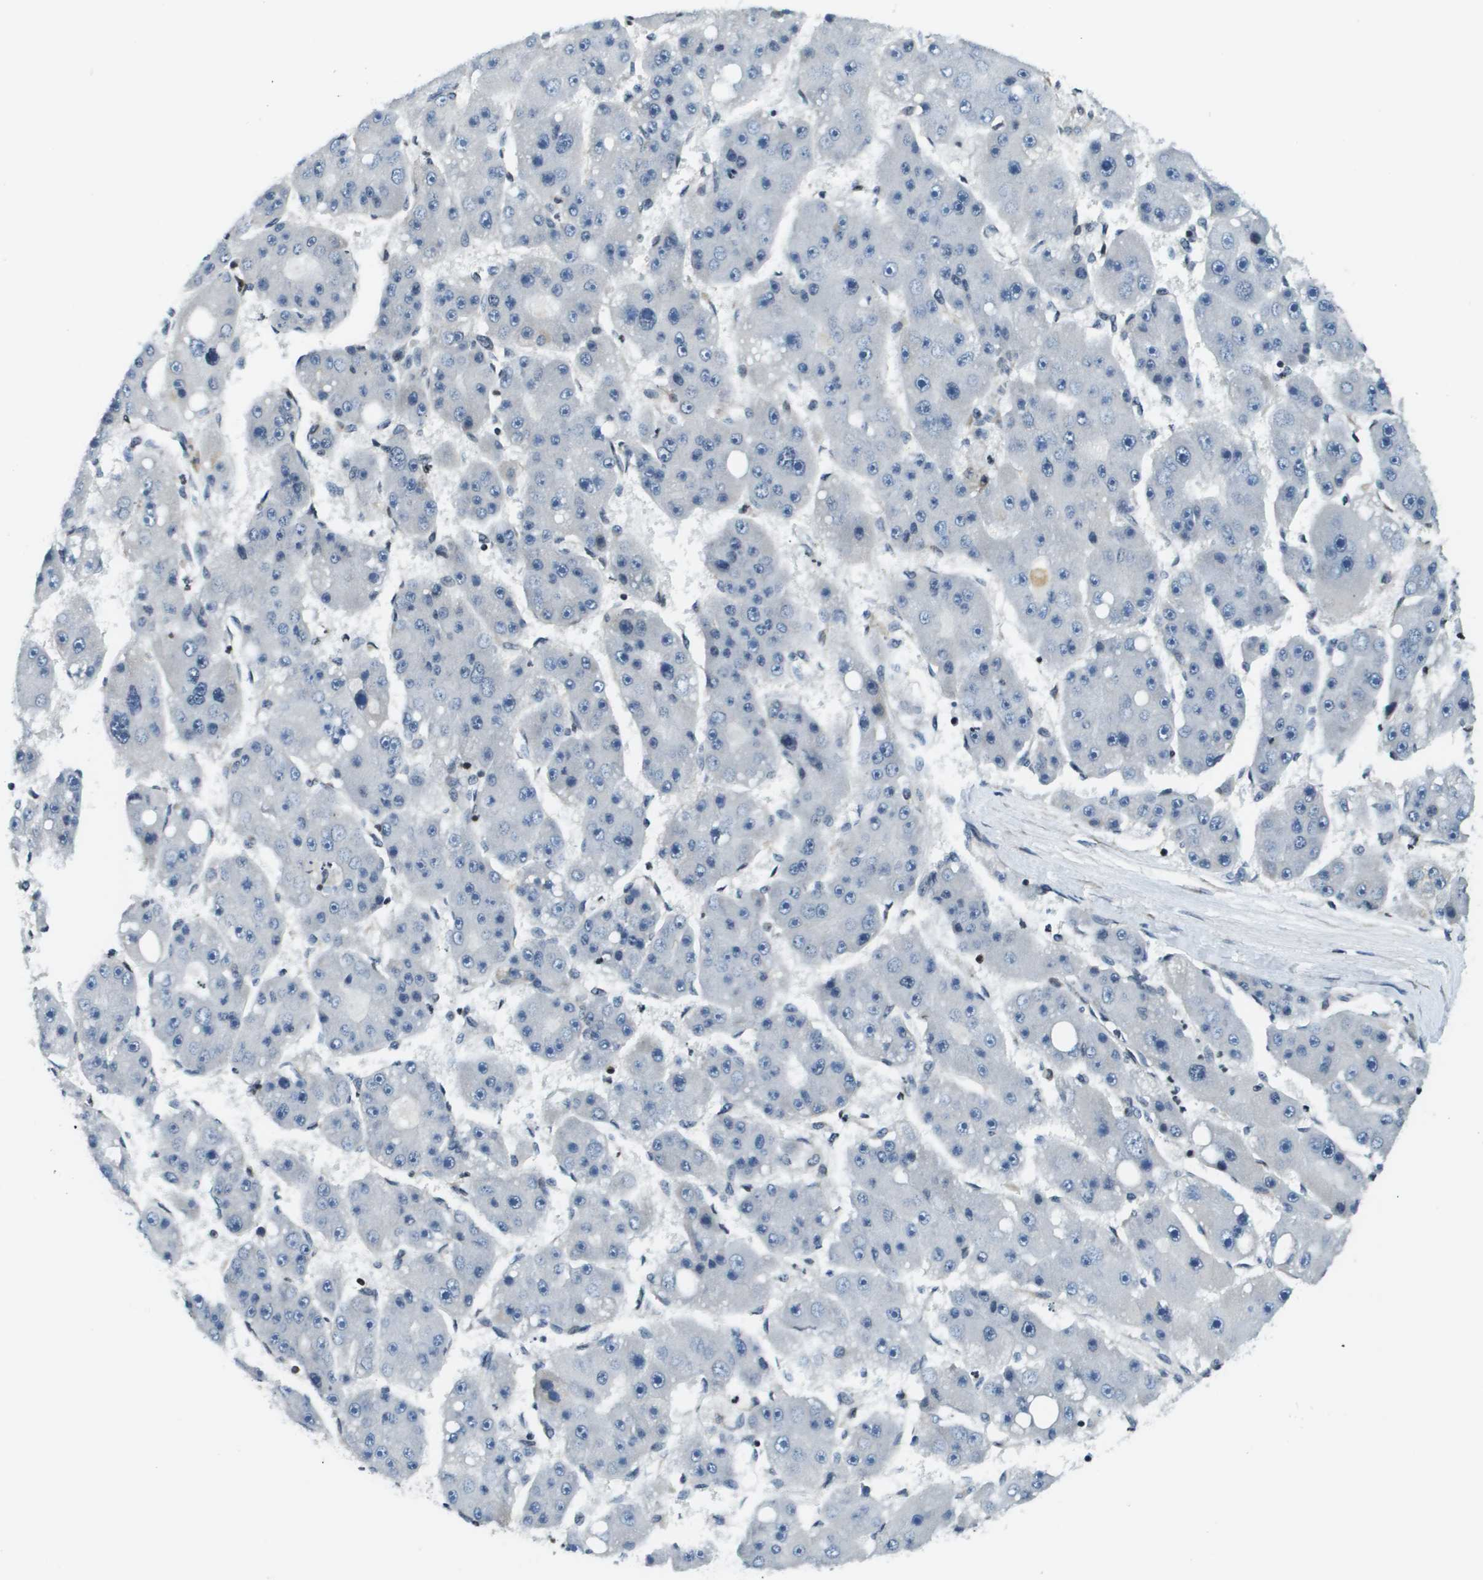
{"staining": {"intensity": "negative", "quantity": "none", "location": "none"}, "tissue": "liver cancer", "cell_type": "Tumor cells", "image_type": "cancer", "snomed": [{"axis": "morphology", "description": "Carcinoma, Hepatocellular, NOS"}, {"axis": "topography", "description": "Liver"}], "caption": "This is an immunohistochemistry photomicrograph of human liver cancer. There is no expression in tumor cells.", "gene": "ESYT1", "patient": {"sex": "female", "age": 61}}